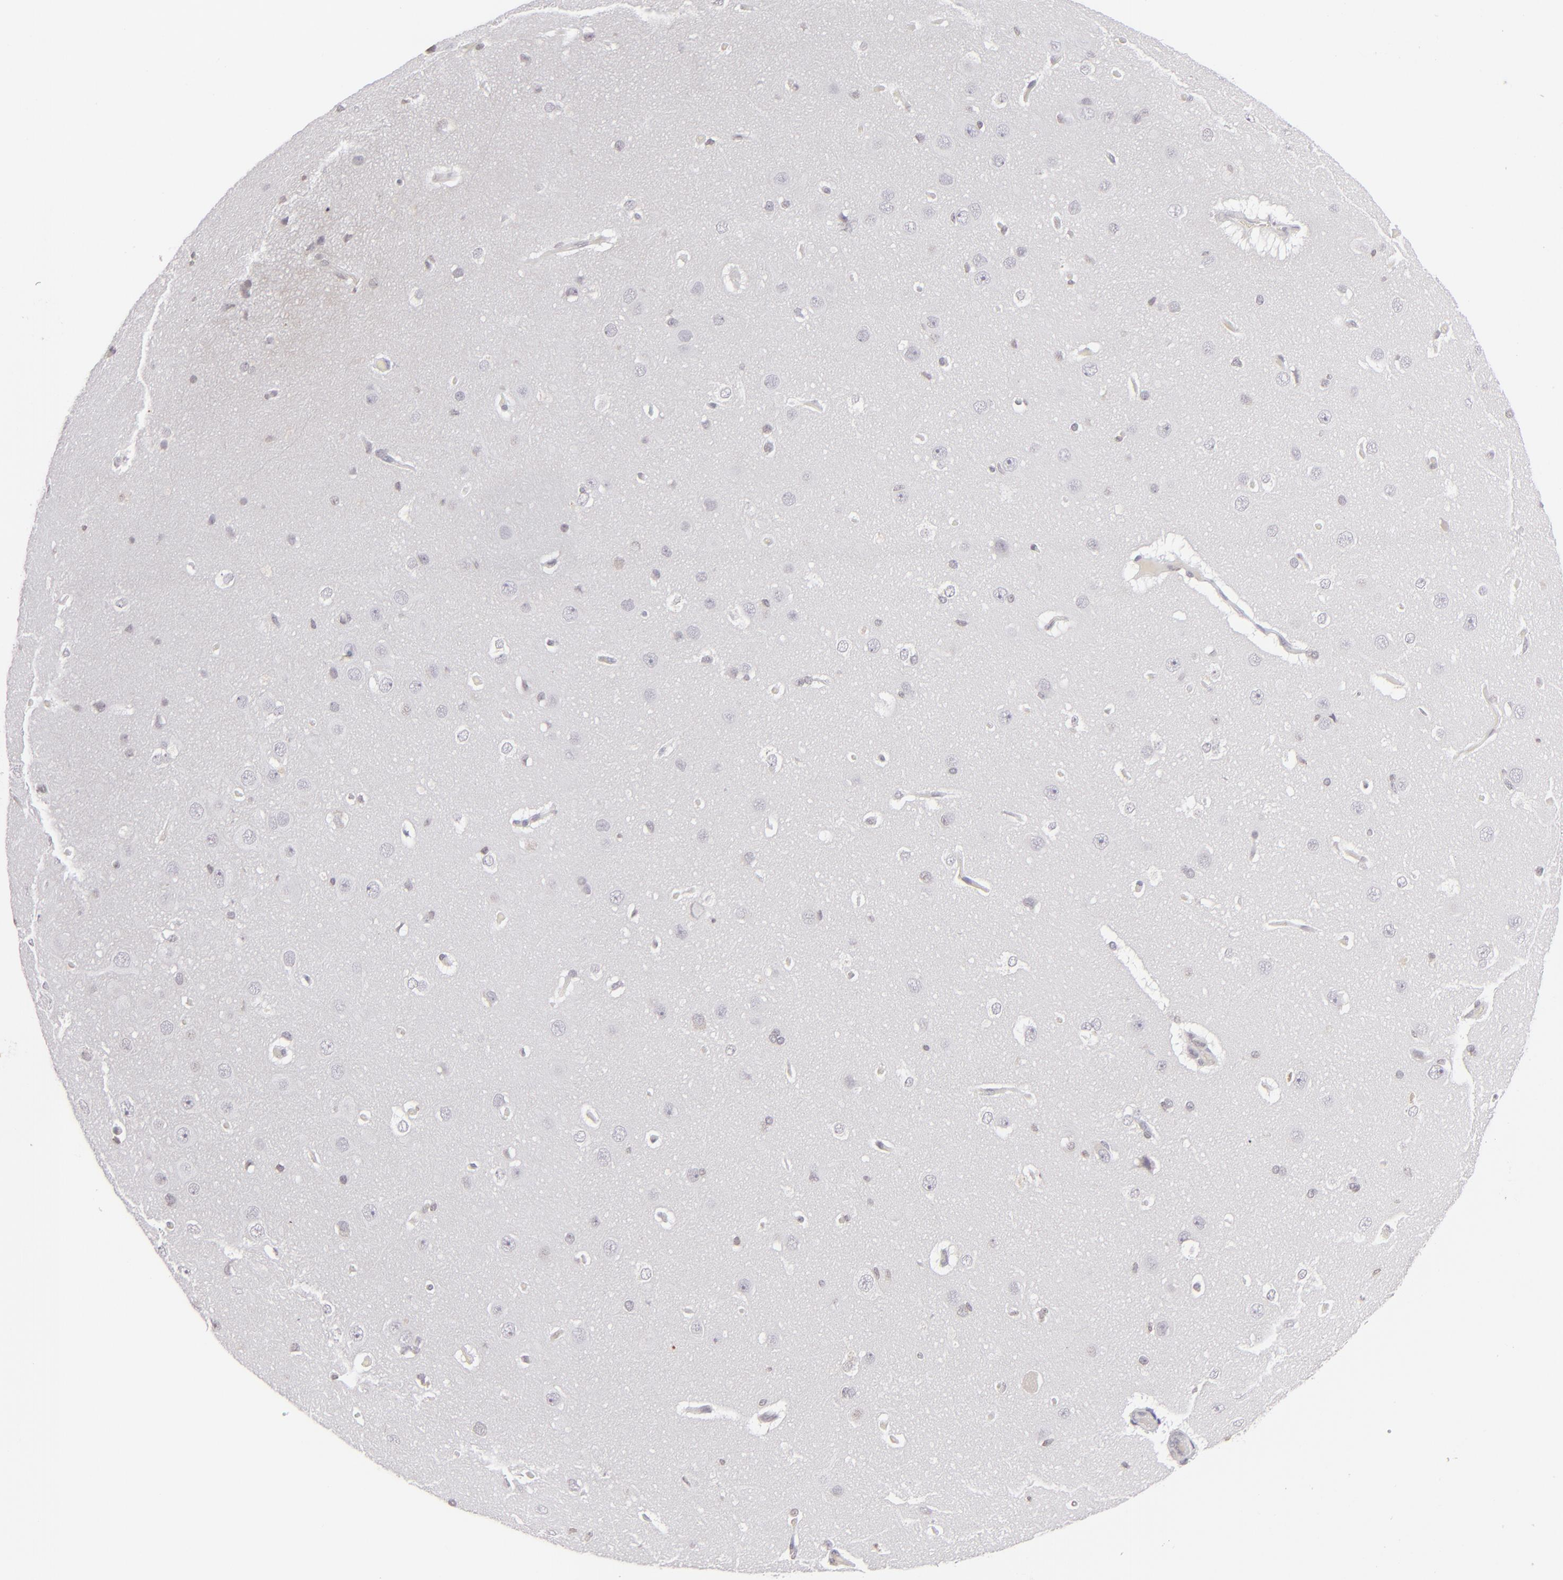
{"staining": {"intensity": "negative", "quantity": "none", "location": "none"}, "tissue": "cerebral cortex", "cell_type": "Endothelial cells", "image_type": "normal", "snomed": [{"axis": "morphology", "description": "Normal tissue, NOS"}, {"axis": "topography", "description": "Cerebral cortex"}], "caption": "IHC photomicrograph of normal human cerebral cortex stained for a protein (brown), which demonstrates no positivity in endothelial cells.", "gene": "CLDN2", "patient": {"sex": "female", "age": 45}}